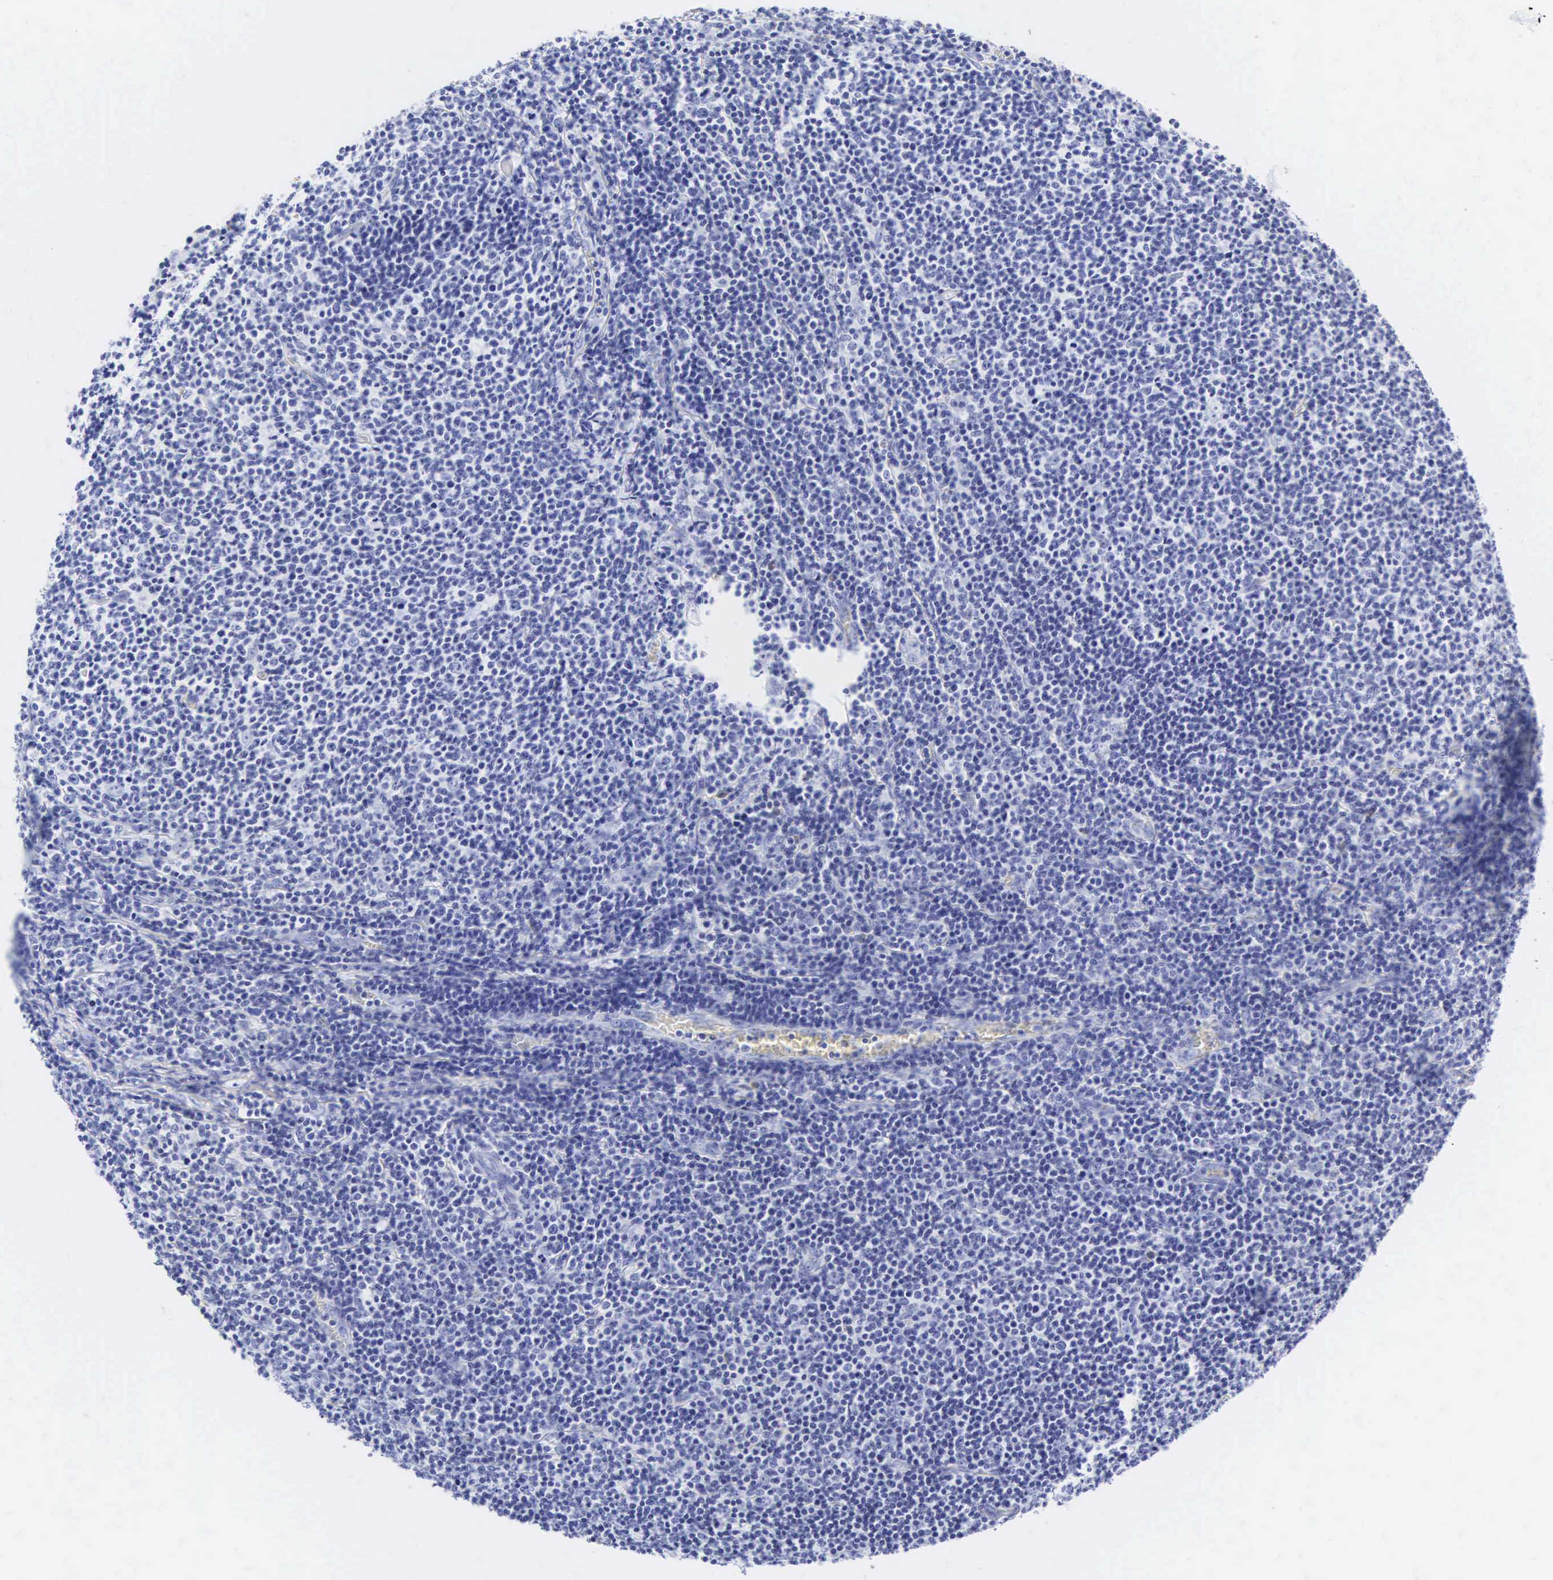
{"staining": {"intensity": "negative", "quantity": "none", "location": "none"}, "tissue": "lymphoma", "cell_type": "Tumor cells", "image_type": "cancer", "snomed": [{"axis": "morphology", "description": "Malignant lymphoma, non-Hodgkin's type, Low grade"}, {"axis": "topography", "description": "Lymph node"}], "caption": "DAB (3,3'-diaminobenzidine) immunohistochemical staining of lymphoma demonstrates no significant positivity in tumor cells.", "gene": "CGB3", "patient": {"sex": "male", "age": 74}}